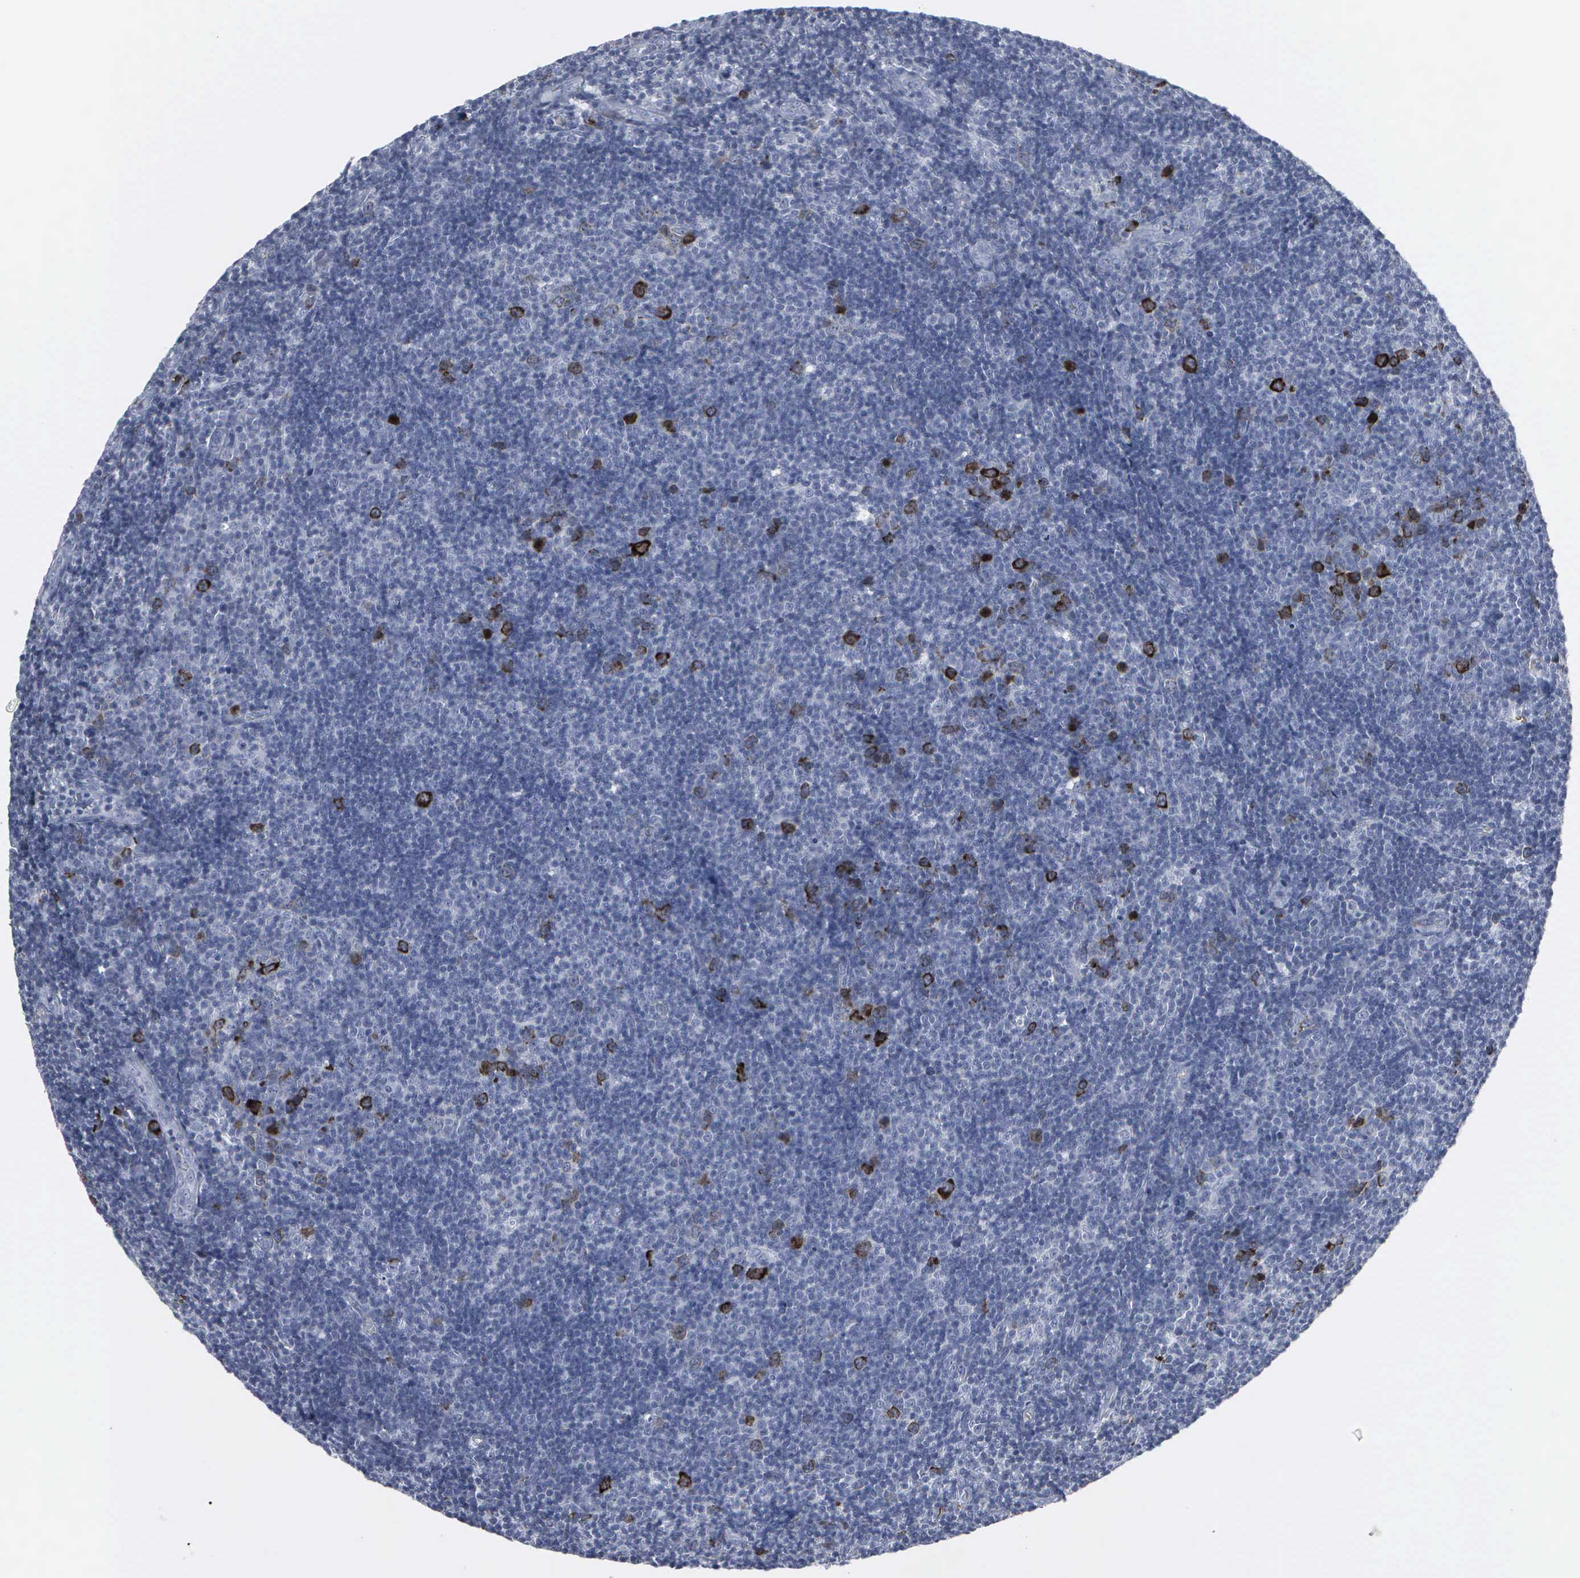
{"staining": {"intensity": "strong", "quantity": "<25%", "location": "cytoplasmic/membranous,nuclear"}, "tissue": "lymphoma", "cell_type": "Tumor cells", "image_type": "cancer", "snomed": [{"axis": "morphology", "description": "Malignant lymphoma, non-Hodgkin's type, Low grade"}, {"axis": "topography", "description": "Lymph node"}], "caption": "This image shows IHC staining of low-grade malignant lymphoma, non-Hodgkin's type, with medium strong cytoplasmic/membranous and nuclear positivity in approximately <25% of tumor cells.", "gene": "CCNB1", "patient": {"sex": "male", "age": 49}}